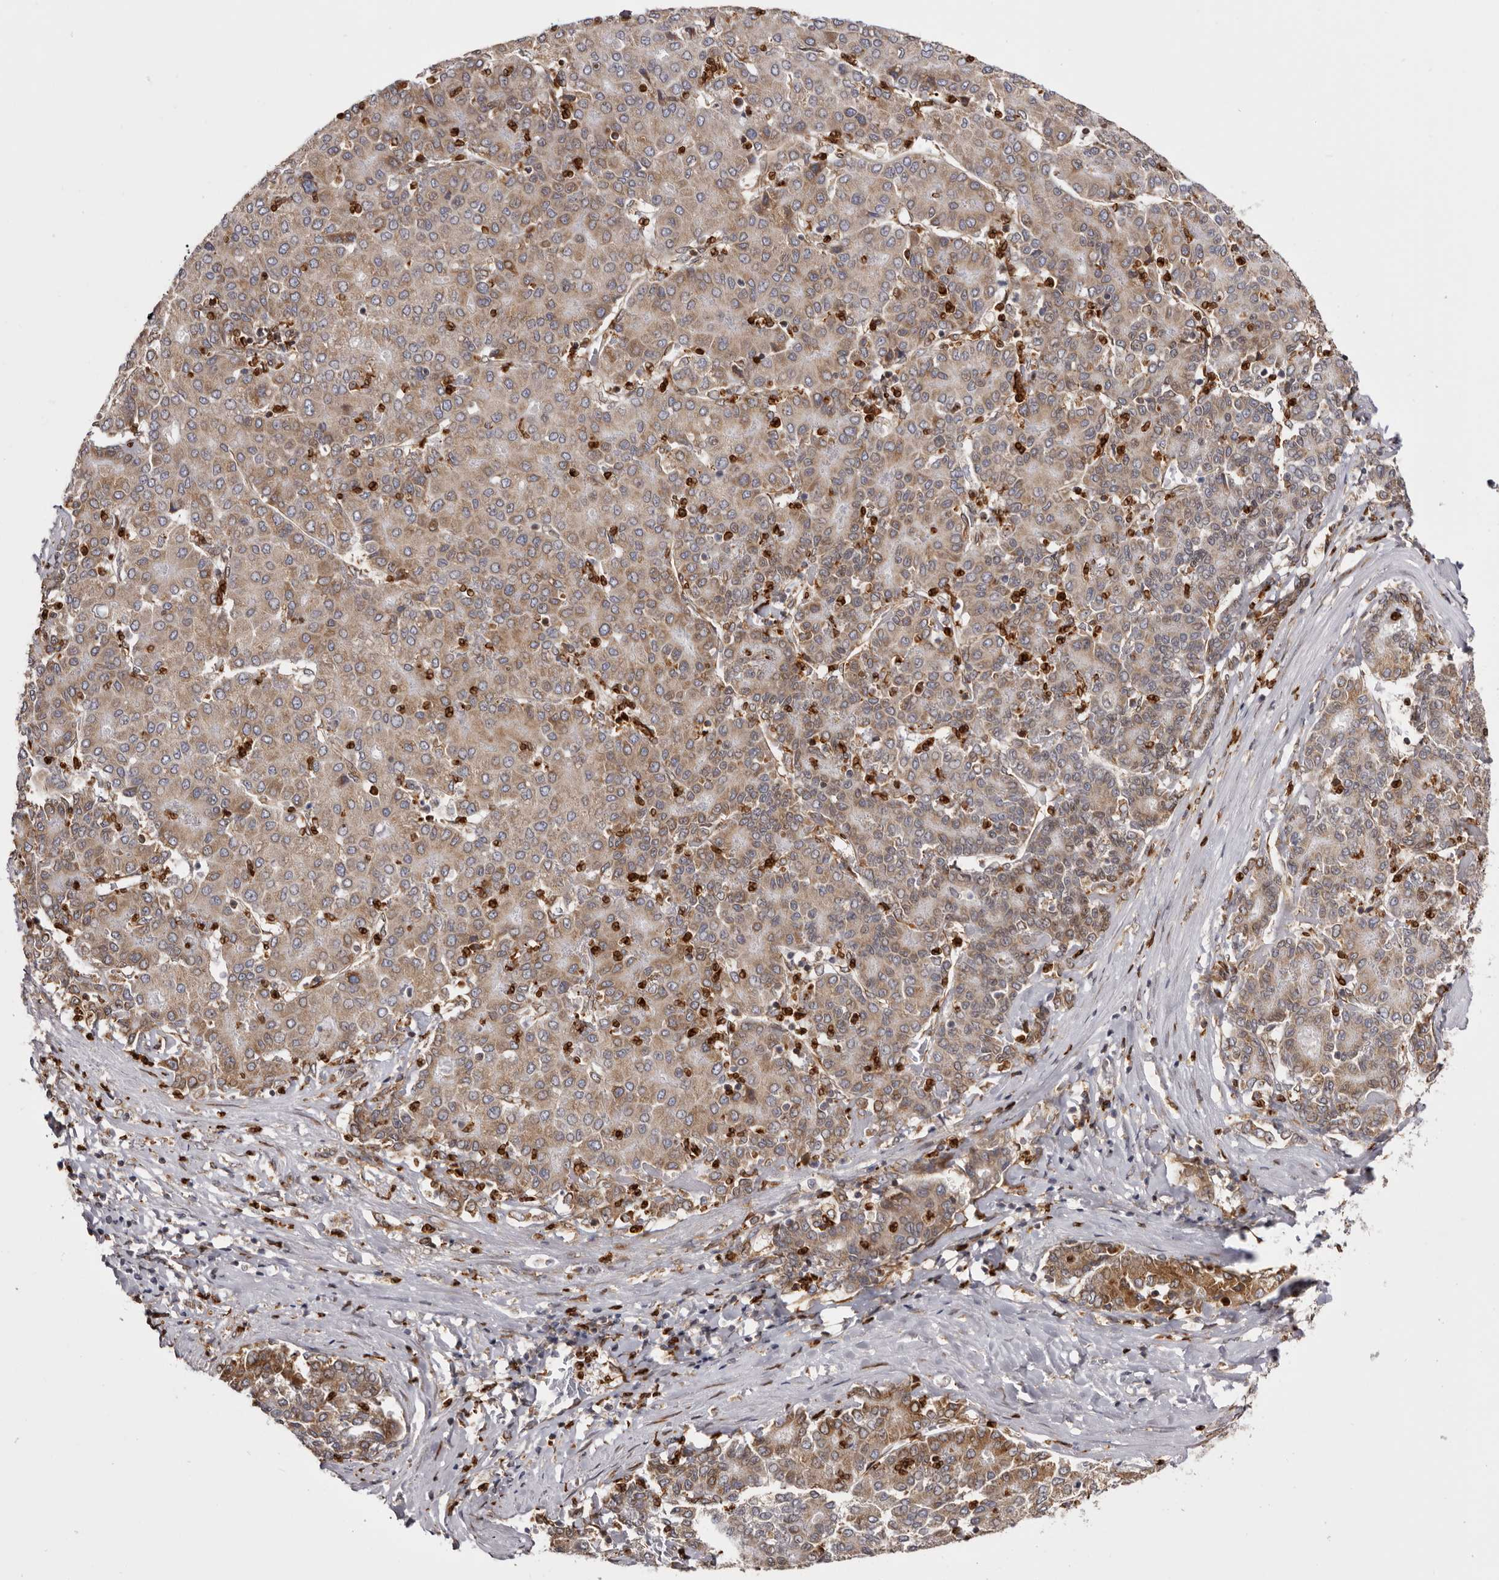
{"staining": {"intensity": "moderate", "quantity": ">75%", "location": "cytoplasmic/membranous"}, "tissue": "liver cancer", "cell_type": "Tumor cells", "image_type": "cancer", "snomed": [{"axis": "morphology", "description": "Carcinoma, Hepatocellular, NOS"}, {"axis": "topography", "description": "Liver"}], "caption": "Human hepatocellular carcinoma (liver) stained with a brown dye displays moderate cytoplasmic/membranous positive staining in approximately >75% of tumor cells.", "gene": "C4orf3", "patient": {"sex": "male", "age": 65}}